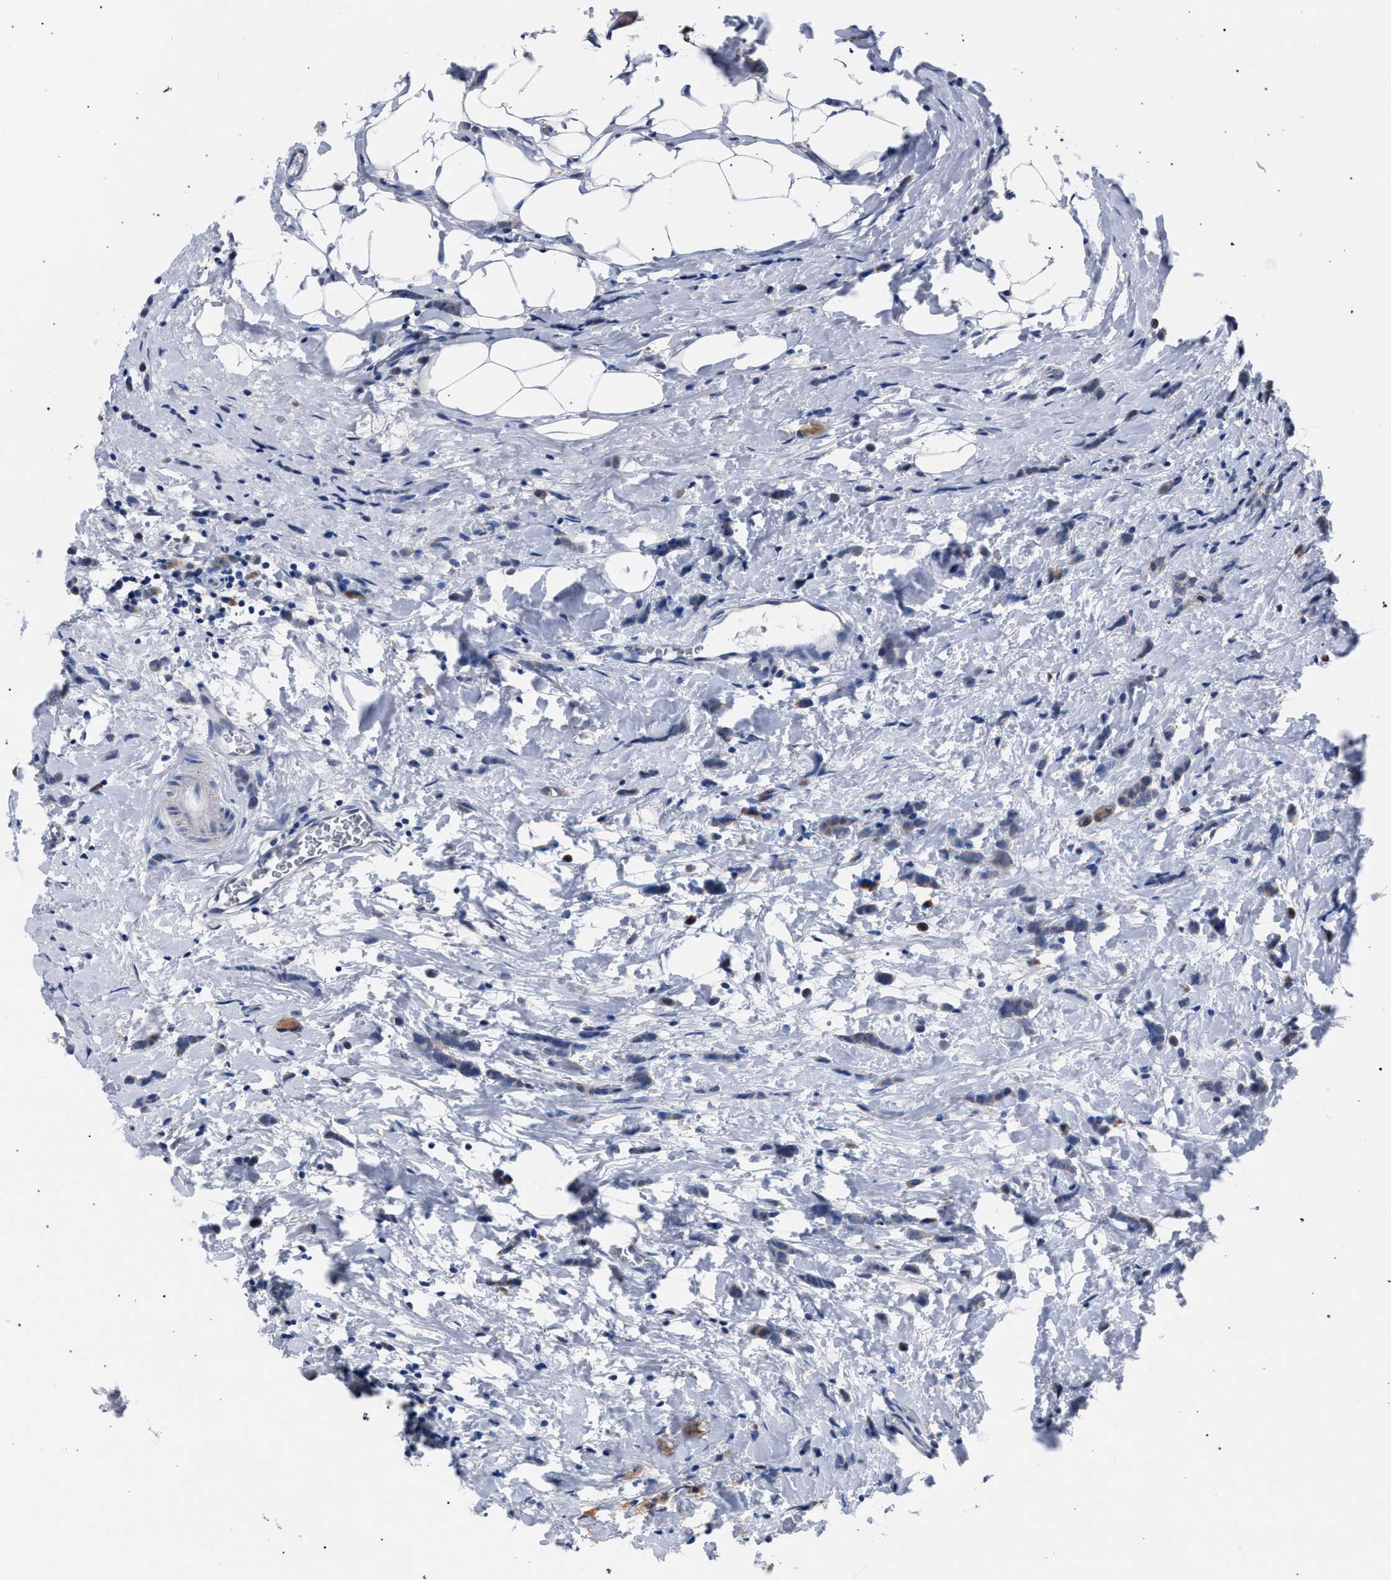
{"staining": {"intensity": "weak", "quantity": "<25%", "location": "cytoplasmic/membranous"}, "tissue": "breast cancer", "cell_type": "Tumor cells", "image_type": "cancer", "snomed": [{"axis": "morphology", "description": "Lobular carcinoma"}, {"axis": "topography", "description": "Breast"}], "caption": "Lobular carcinoma (breast) was stained to show a protein in brown. There is no significant staining in tumor cells.", "gene": "CRYZ", "patient": {"sex": "female", "age": 60}}